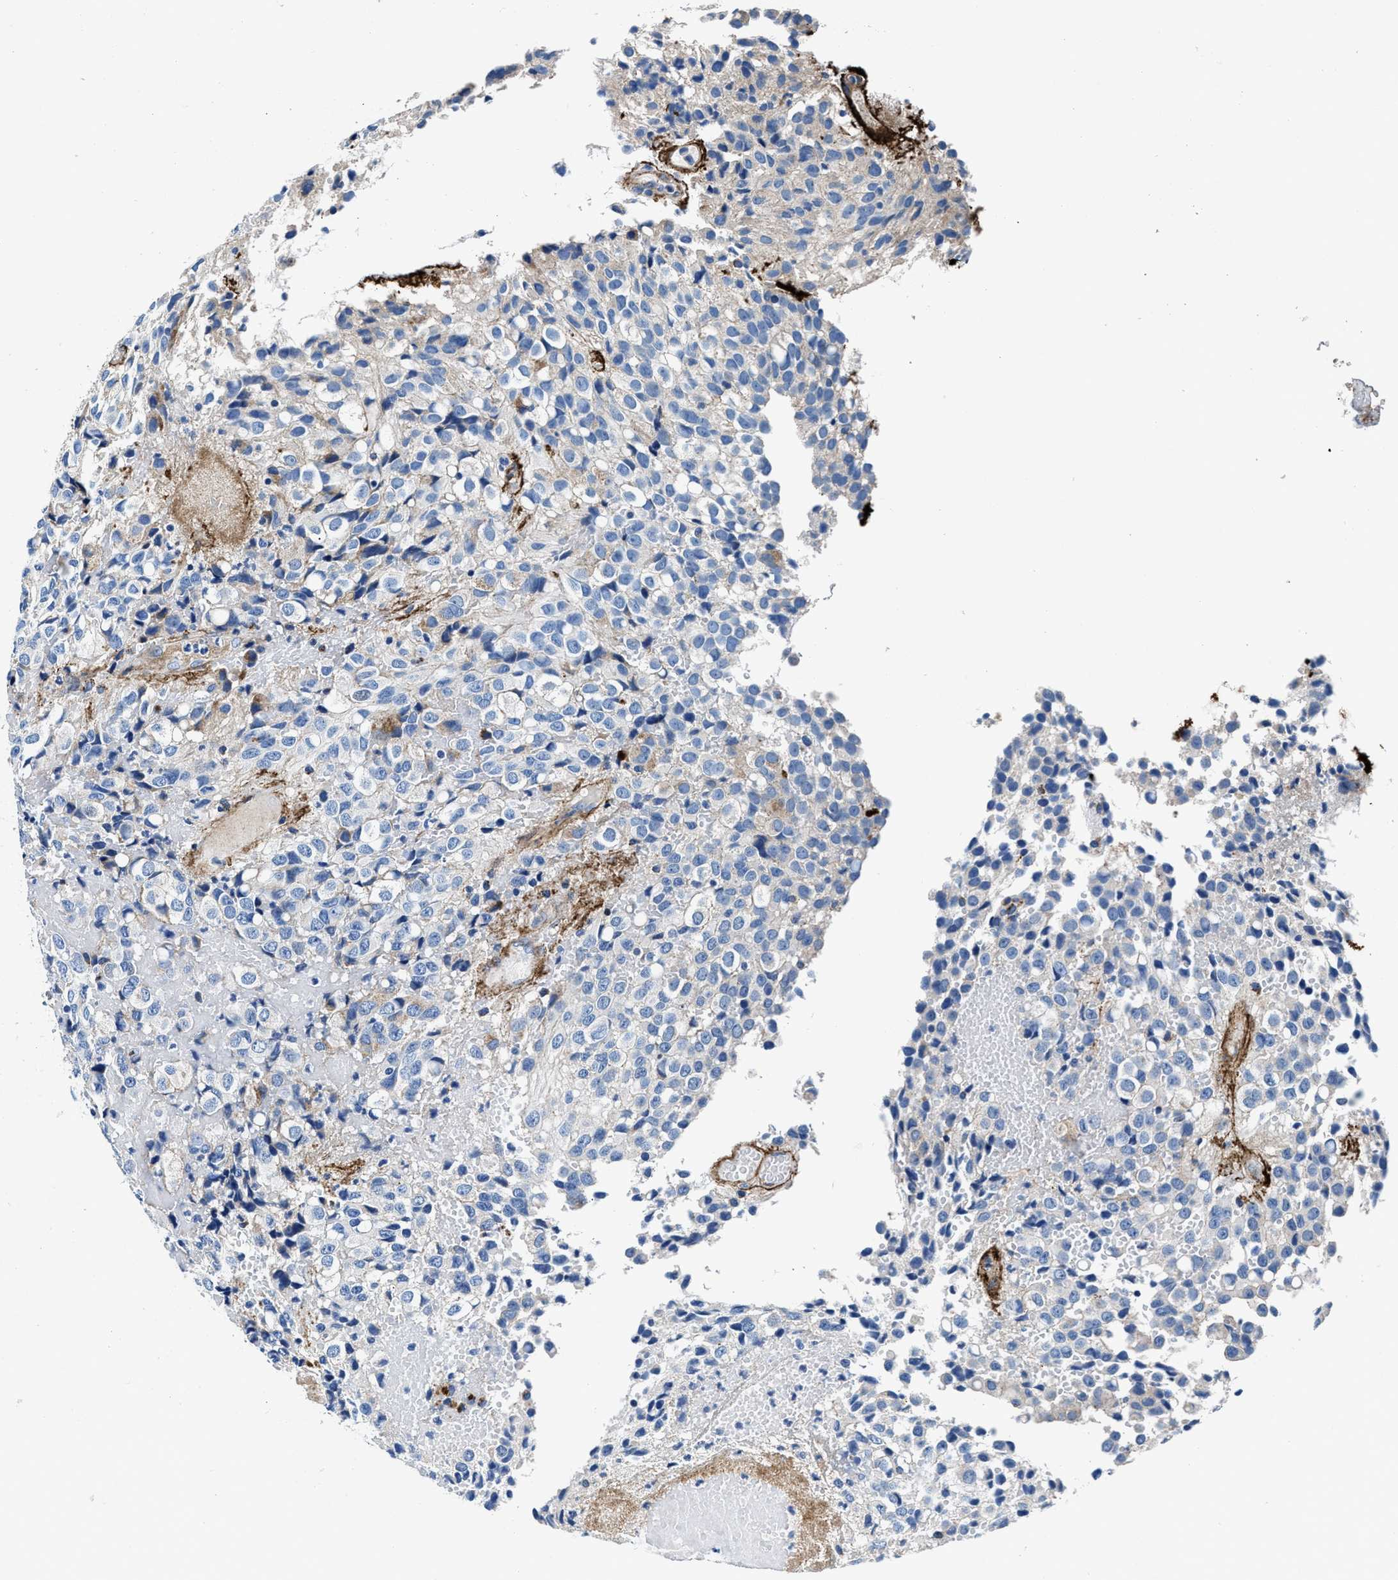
{"staining": {"intensity": "negative", "quantity": "none", "location": "none"}, "tissue": "glioma", "cell_type": "Tumor cells", "image_type": "cancer", "snomed": [{"axis": "morphology", "description": "Glioma, malignant, High grade"}, {"axis": "topography", "description": "Brain"}], "caption": "This image is of malignant glioma (high-grade) stained with IHC to label a protein in brown with the nuclei are counter-stained blue. There is no positivity in tumor cells.", "gene": "DAG1", "patient": {"sex": "male", "age": 32}}